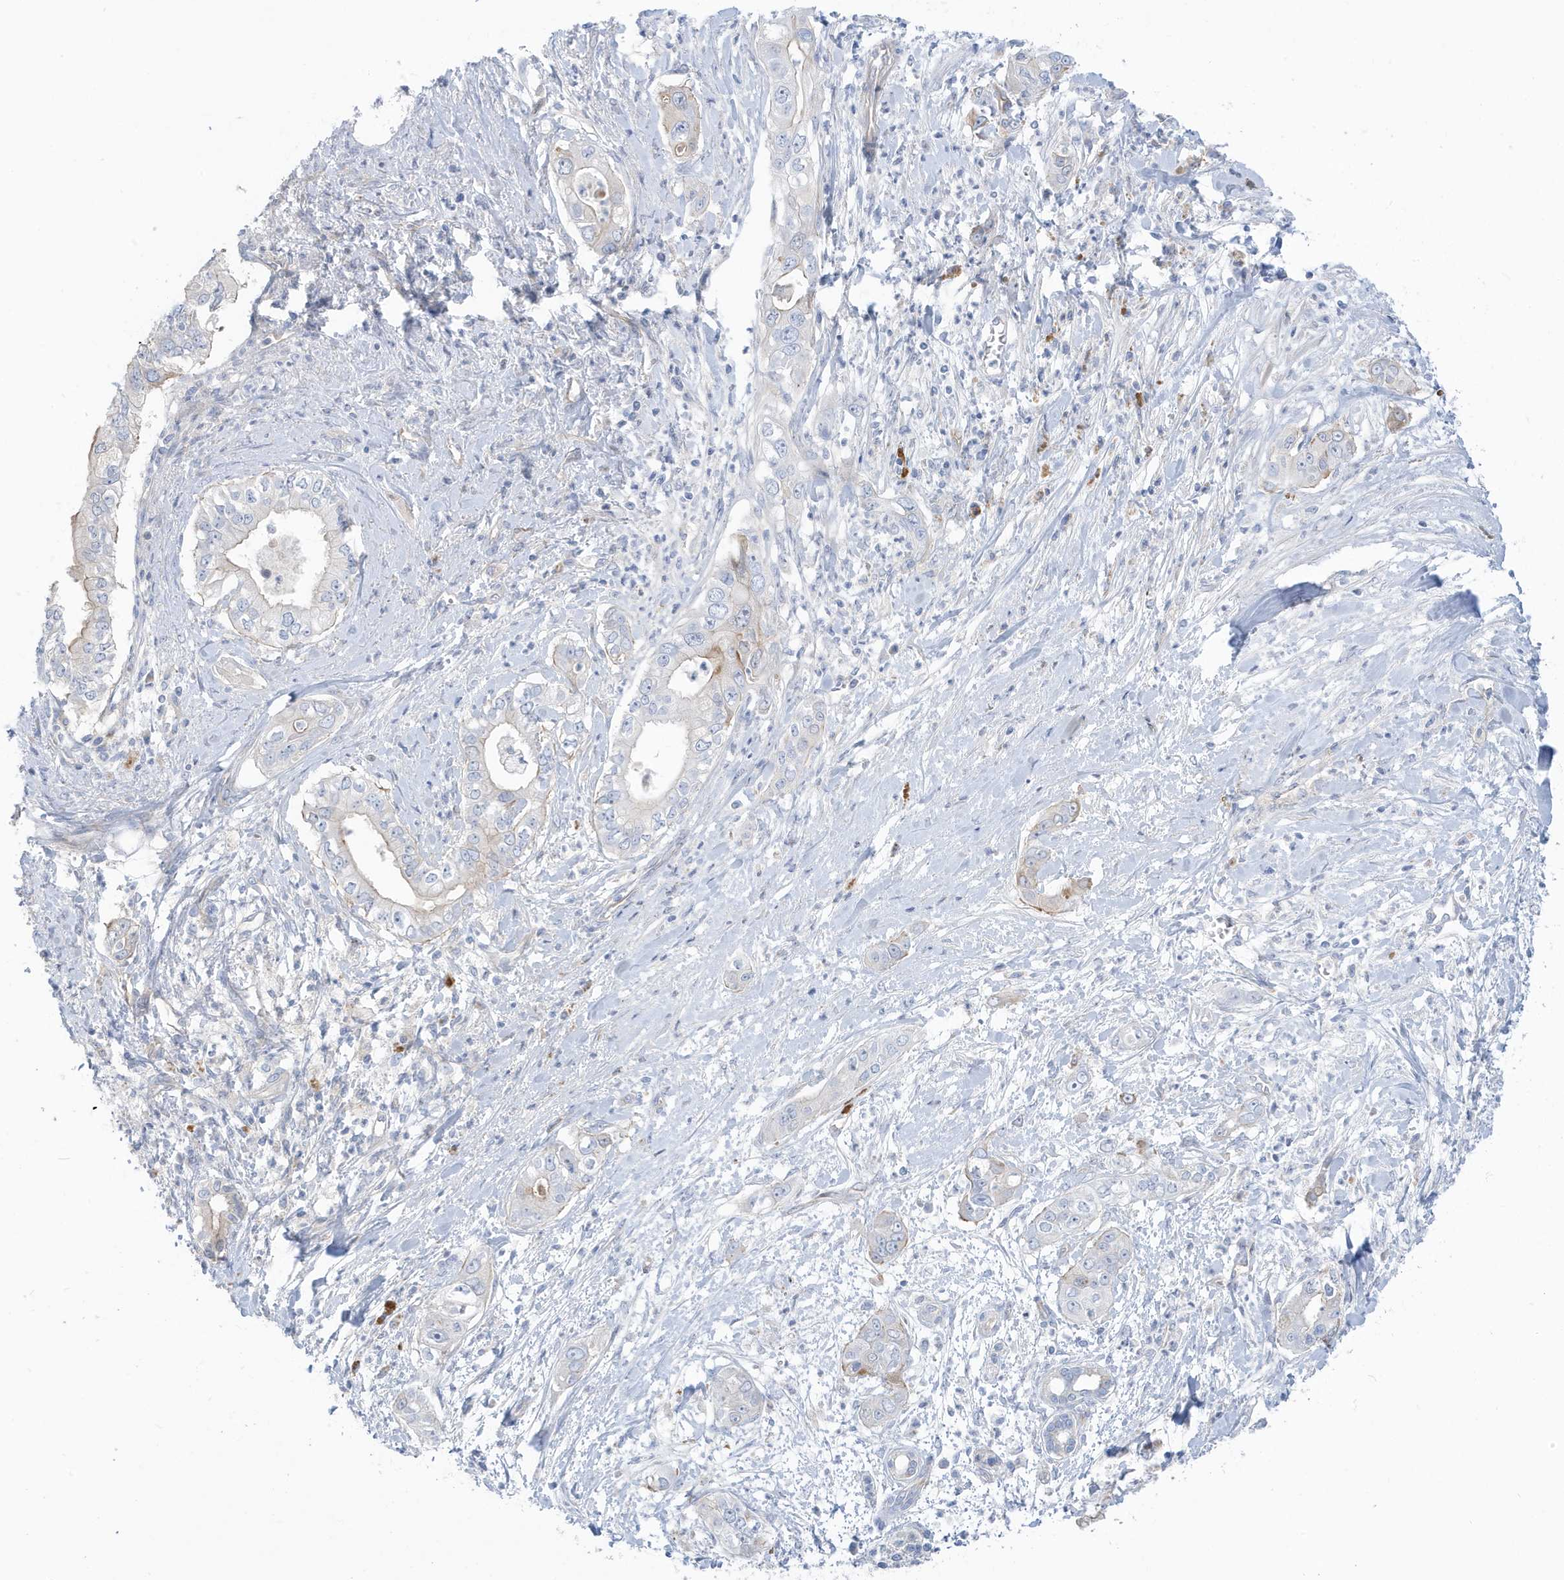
{"staining": {"intensity": "negative", "quantity": "none", "location": "none"}, "tissue": "pancreatic cancer", "cell_type": "Tumor cells", "image_type": "cancer", "snomed": [{"axis": "morphology", "description": "Adenocarcinoma, NOS"}, {"axis": "topography", "description": "Pancreas"}], "caption": "Pancreatic cancer was stained to show a protein in brown. There is no significant staining in tumor cells.", "gene": "ATP13A5", "patient": {"sex": "female", "age": 78}}